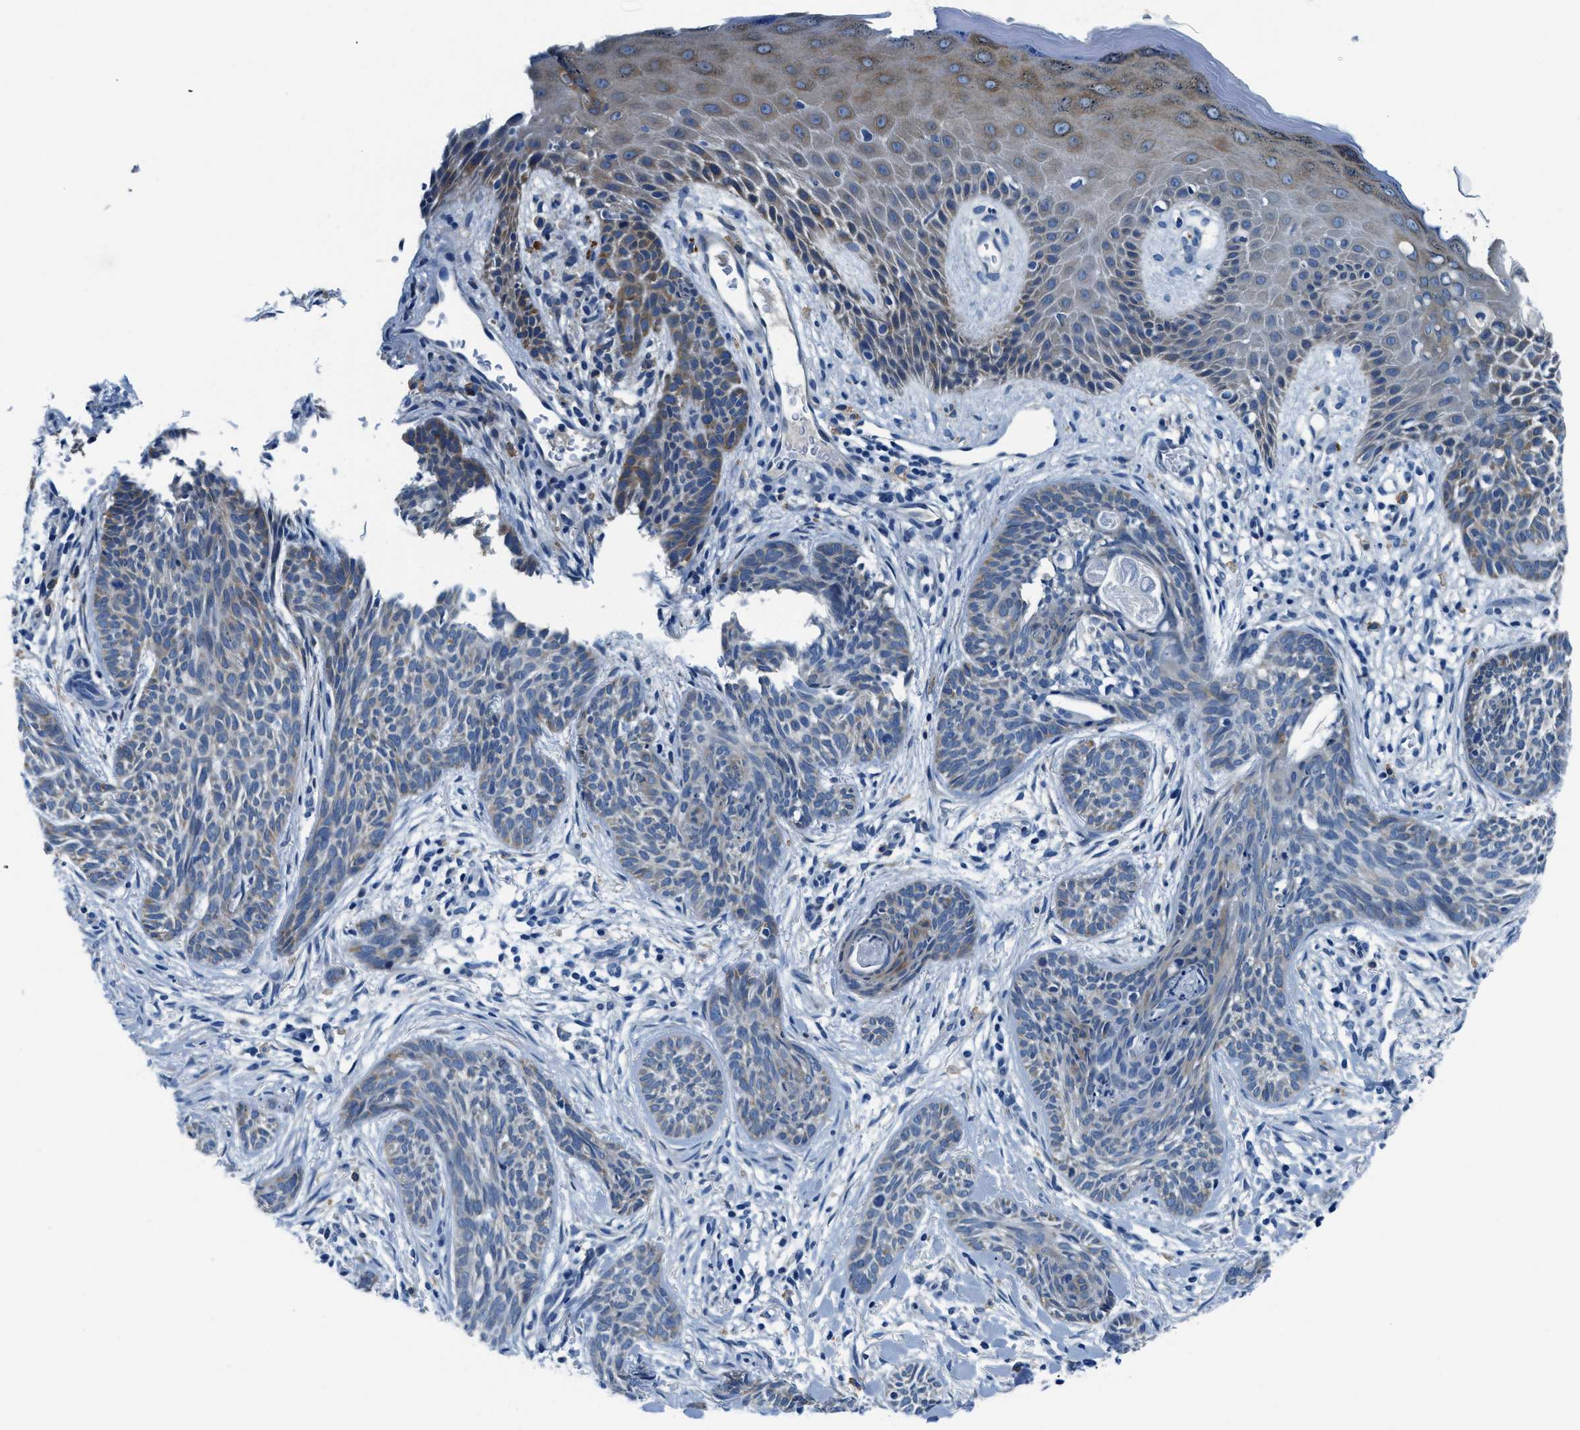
{"staining": {"intensity": "weak", "quantity": "25%-75%", "location": "cytoplasmic/membranous"}, "tissue": "skin cancer", "cell_type": "Tumor cells", "image_type": "cancer", "snomed": [{"axis": "morphology", "description": "Basal cell carcinoma"}, {"axis": "topography", "description": "Skin"}], "caption": "DAB immunohistochemical staining of human skin cancer (basal cell carcinoma) shows weak cytoplasmic/membranous protein positivity in approximately 25%-75% of tumor cells.", "gene": "UBAC2", "patient": {"sex": "female", "age": 59}}